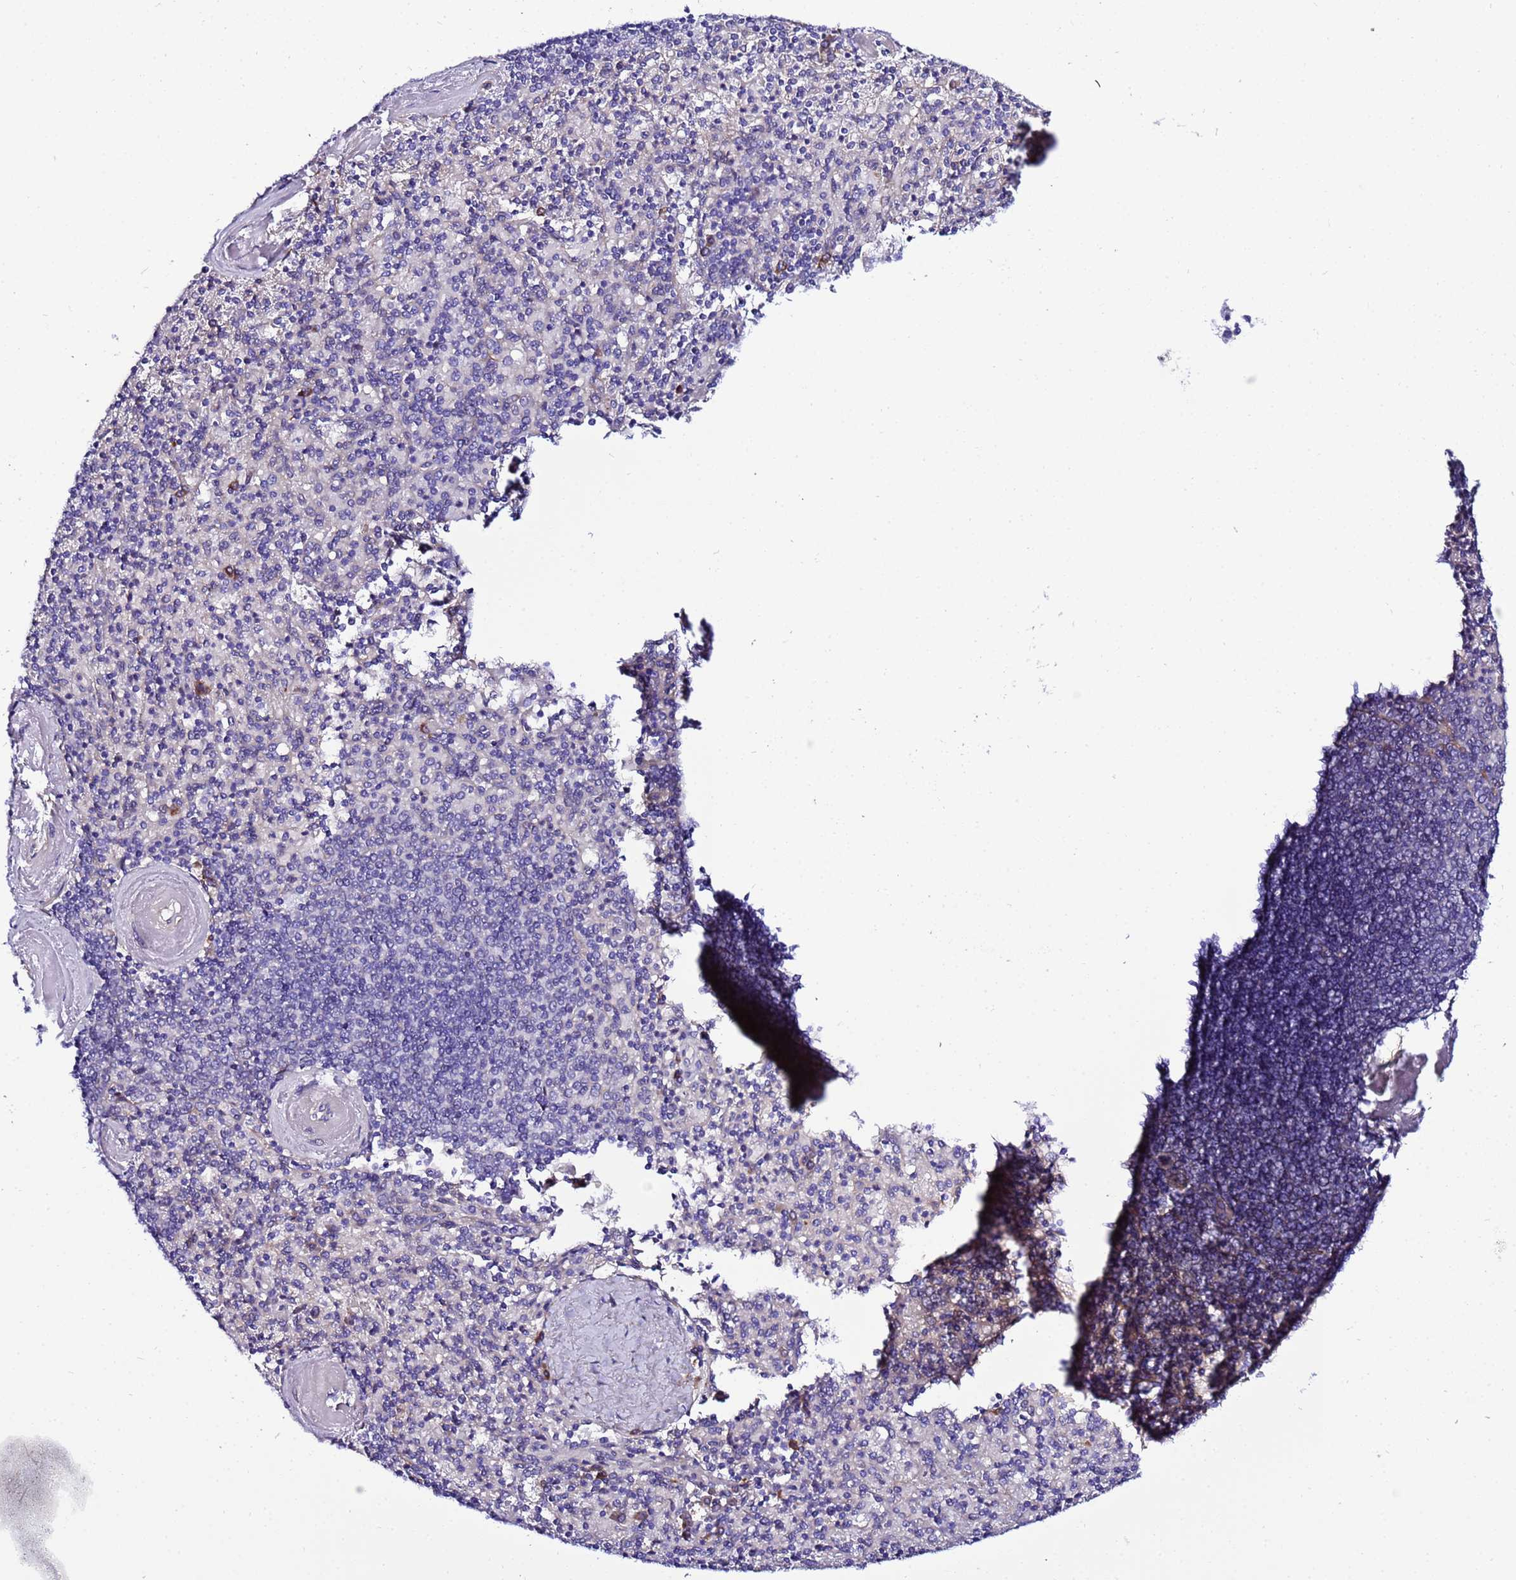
{"staining": {"intensity": "moderate", "quantity": "<25%", "location": "cytoplasmic/membranous"}, "tissue": "spleen", "cell_type": "Cells in red pulp", "image_type": "normal", "snomed": [{"axis": "morphology", "description": "Normal tissue, NOS"}, {"axis": "topography", "description": "Spleen"}], "caption": "There is low levels of moderate cytoplasmic/membranous expression in cells in red pulp of unremarkable spleen, as demonstrated by immunohistochemical staining (brown color).", "gene": "JRKL", "patient": {"sex": "male", "age": 82}}